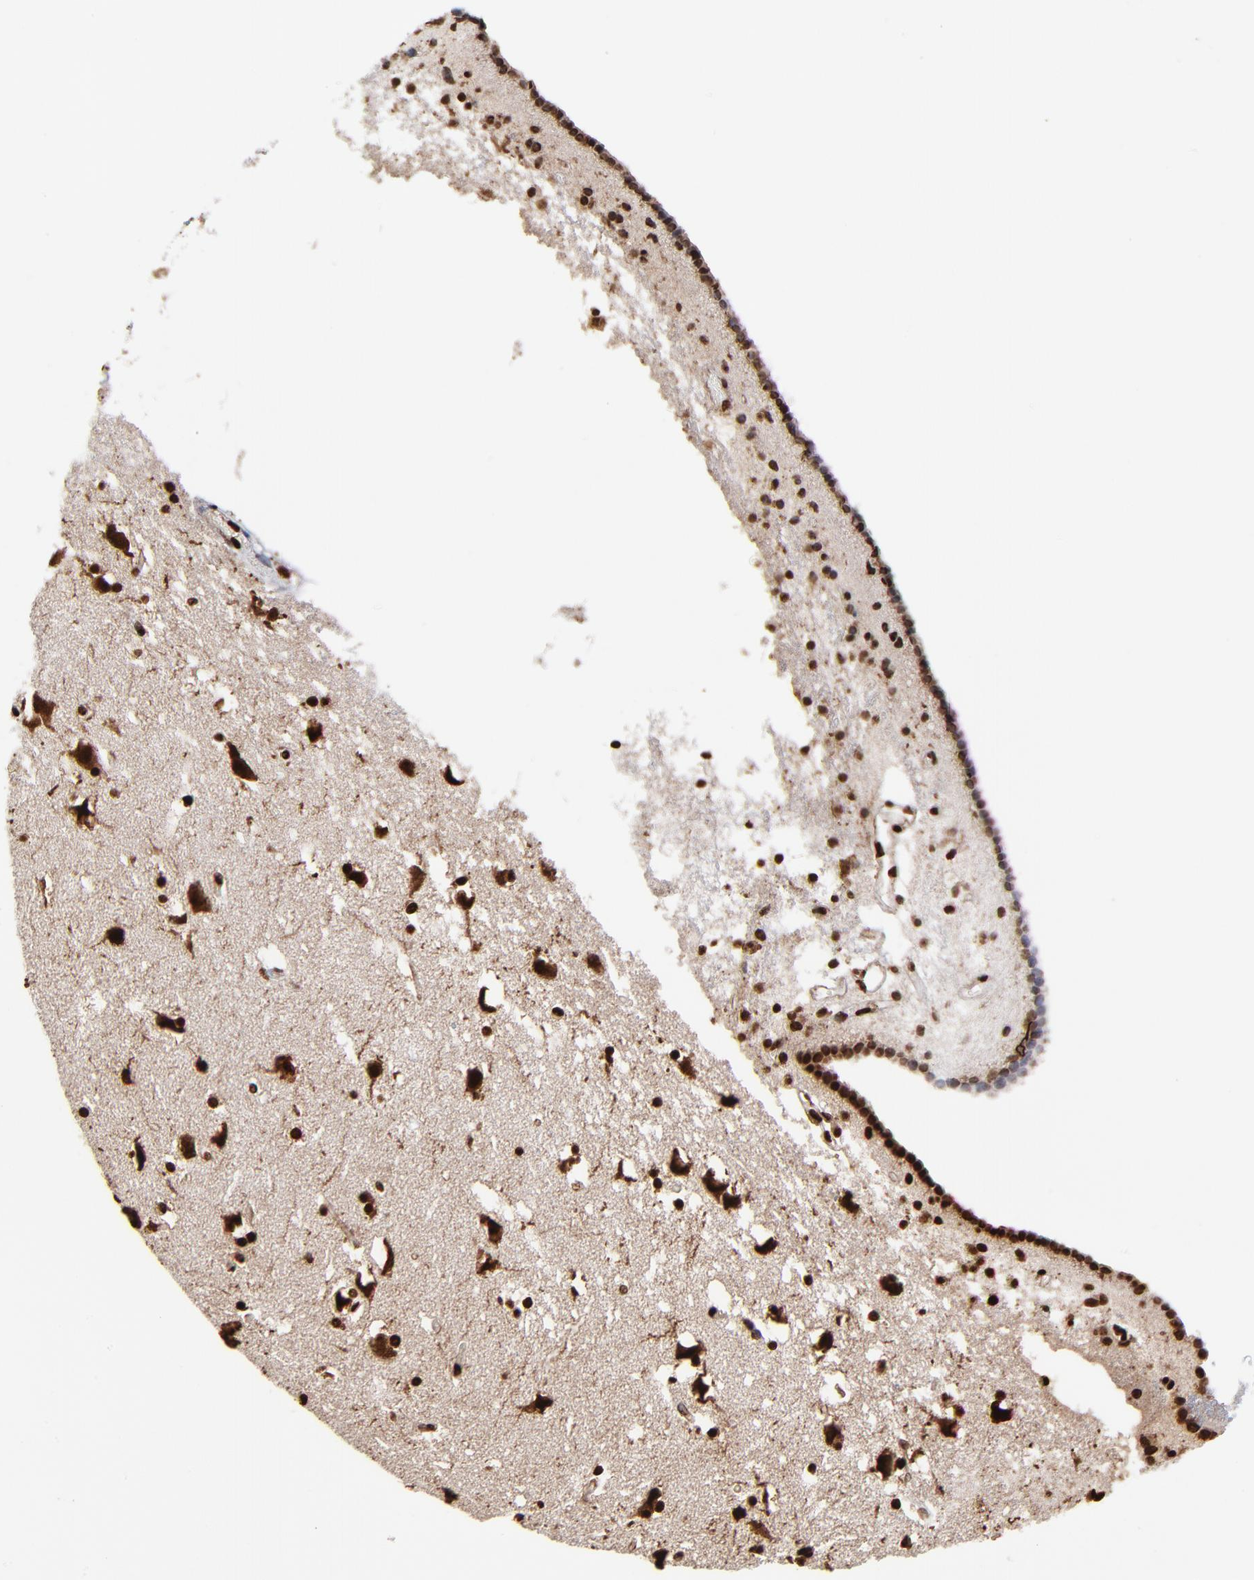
{"staining": {"intensity": "strong", "quantity": ">75%", "location": "nuclear"}, "tissue": "caudate", "cell_type": "Glial cells", "image_type": "normal", "snomed": [{"axis": "morphology", "description": "Normal tissue, NOS"}, {"axis": "topography", "description": "Lateral ventricle wall"}], "caption": "Immunohistochemistry (IHC) image of benign human caudate stained for a protein (brown), which shows high levels of strong nuclear positivity in about >75% of glial cells.", "gene": "ZNF544", "patient": {"sex": "male", "age": 45}}